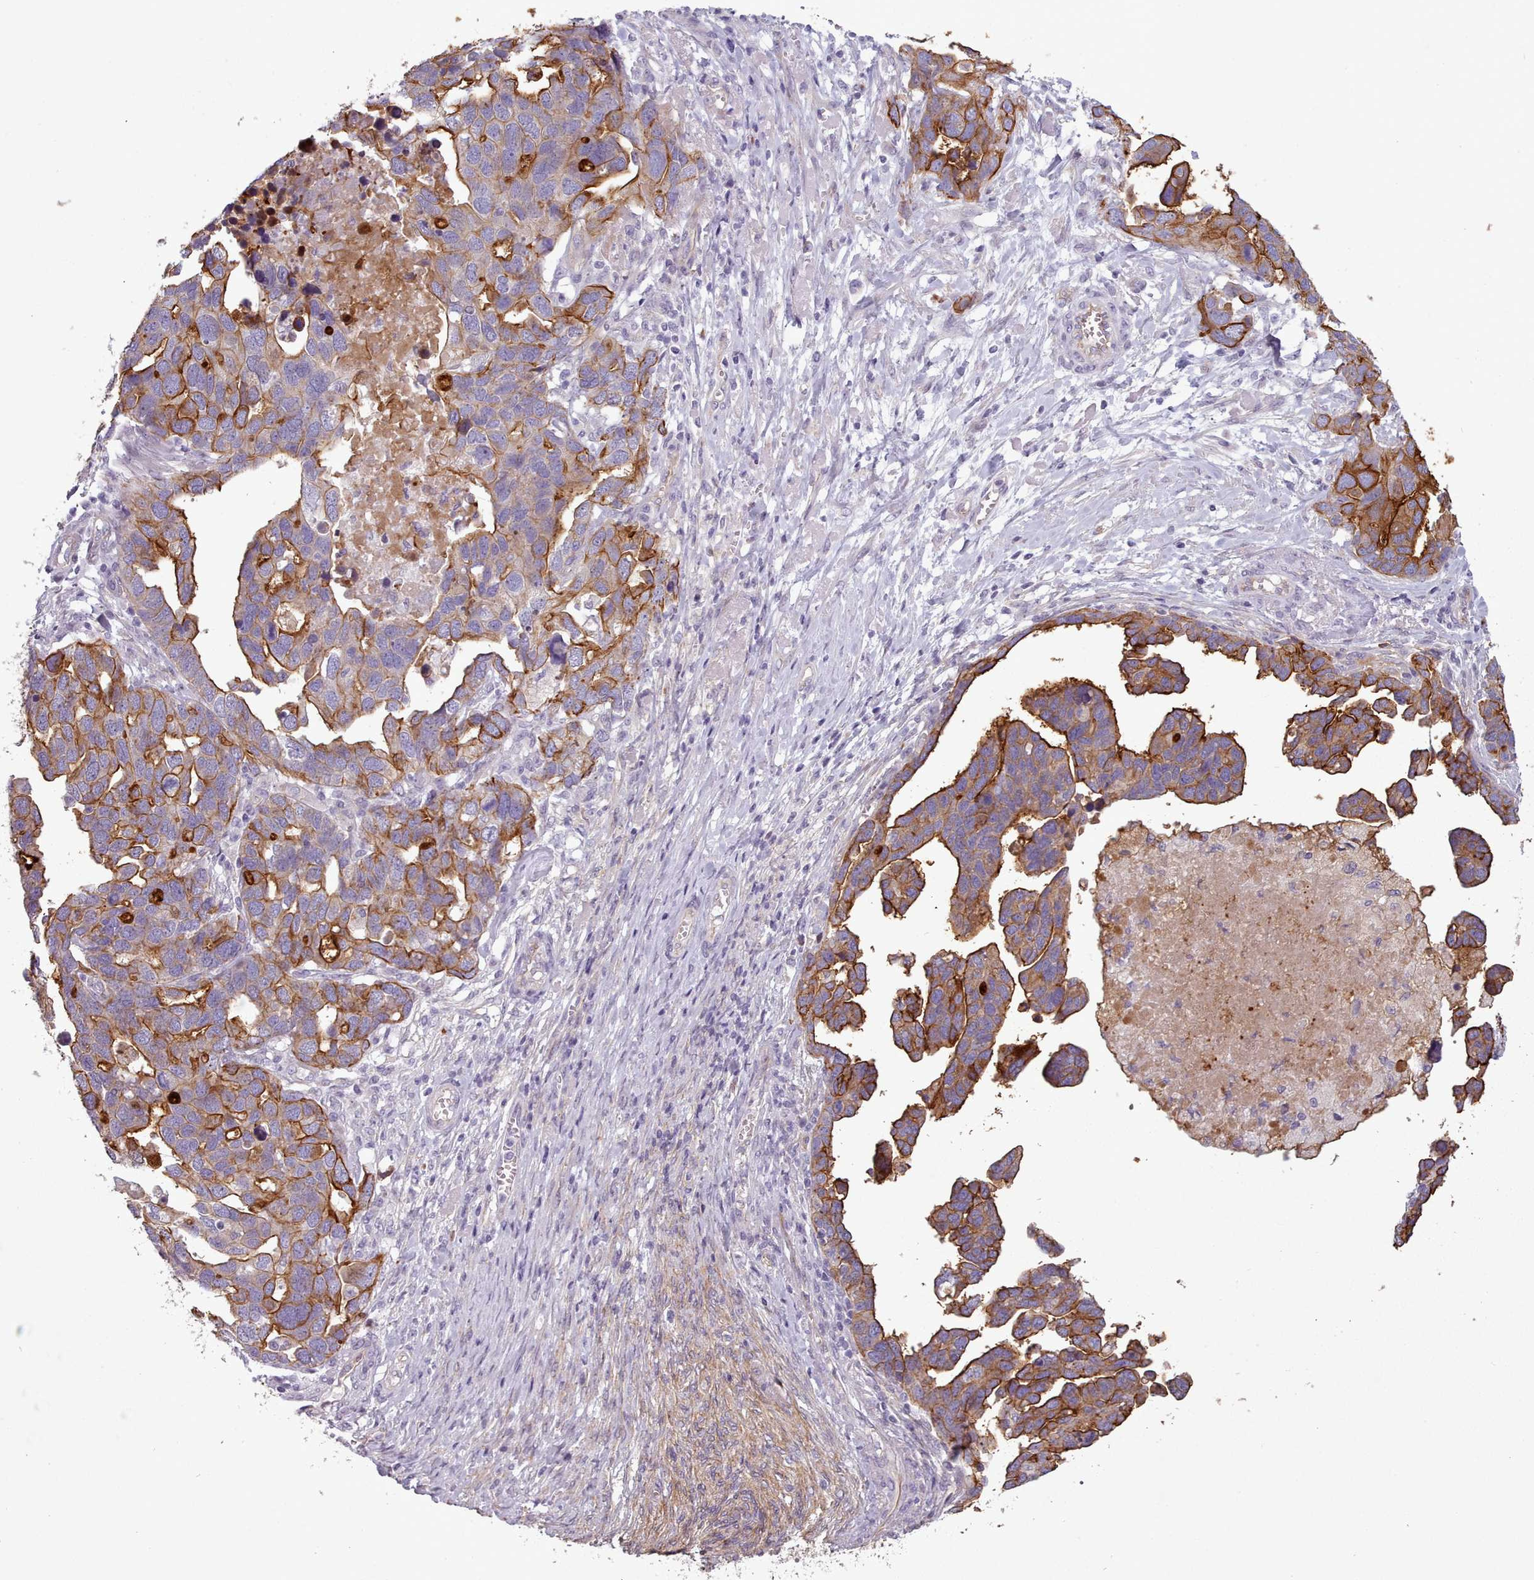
{"staining": {"intensity": "strong", "quantity": "25%-75%", "location": "cytoplasmic/membranous"}, "tissue": "ovarian cancer", "cell_type": "Tumor cells", "image_type": "cancer", "snomed": [{"axis": "morphology", "description": "Cystadenocarcinoma, serous, NOS"}, {"axis": "topography", "description": "Ovary"}], "caption": "This image displays immunohistochemistry (IHC) staining of human ovarian serous cystadenocarcinoma, with high strong cytoplasmic/membranous staining in approximately 25%-75% of tumor cells.", "gene": "PLD4", "patient": {"sex": "female", "age": 54}}